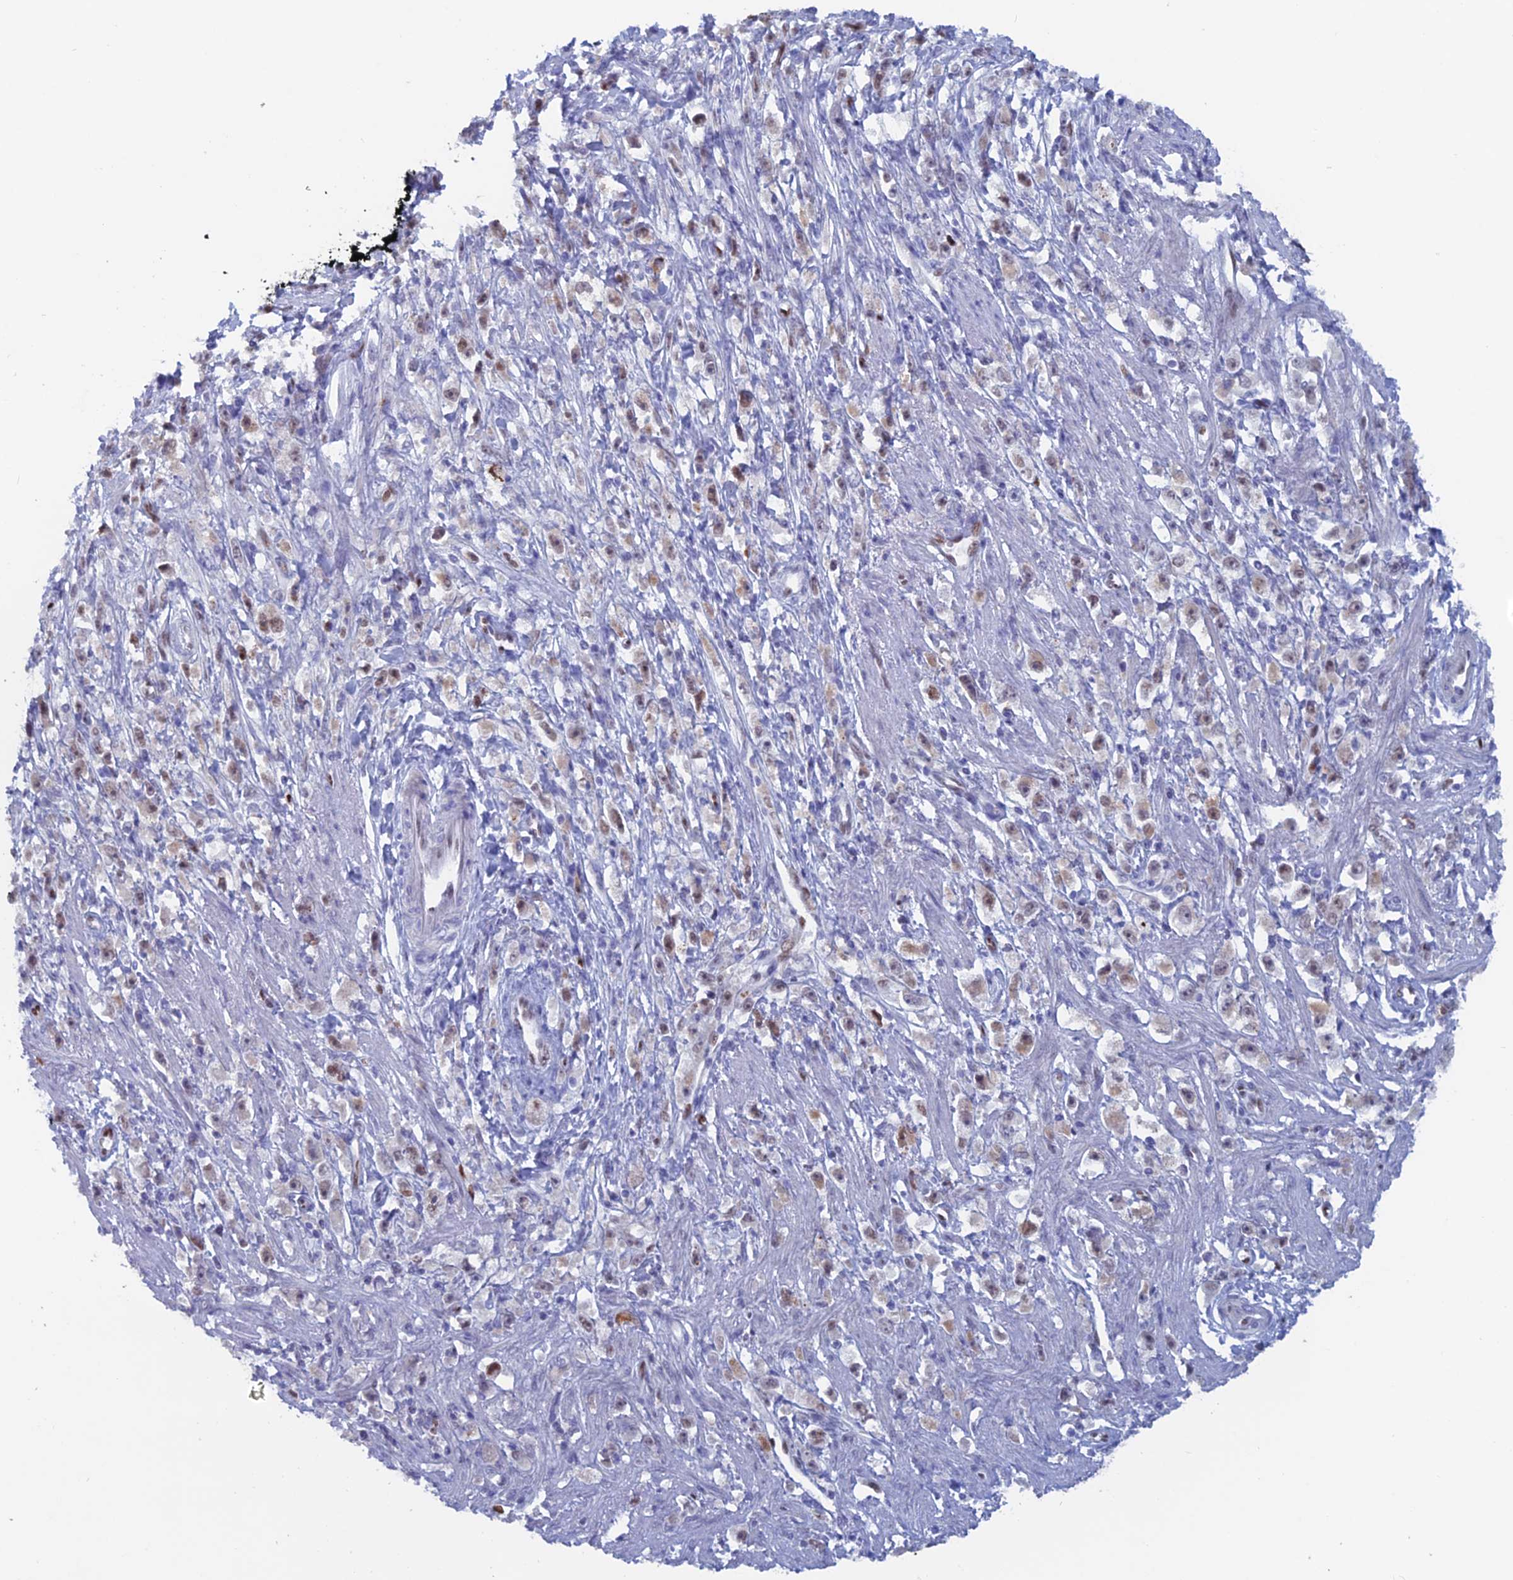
{"staining": {"intensity": "weak", "quantity": "25%-75%", "location": "nuclear"}, "tissue": "stomach cancer", "cell_type": "Tumor cells", "image_type": "cancer", "snomed": [{"axis": "morphology", "description": "Adenocarcinoma, NOS"}, {"axis": "topography", "description": "Stomach"}], "caption": "This is an image of immunohistochemistry (IHC) staining of stomach cancer (adenocarcinoma), which shows weak staining in the nuclear of tumor cells.", "gene": "NOL4L", "patient": {"sex": "female", "age": 59}}